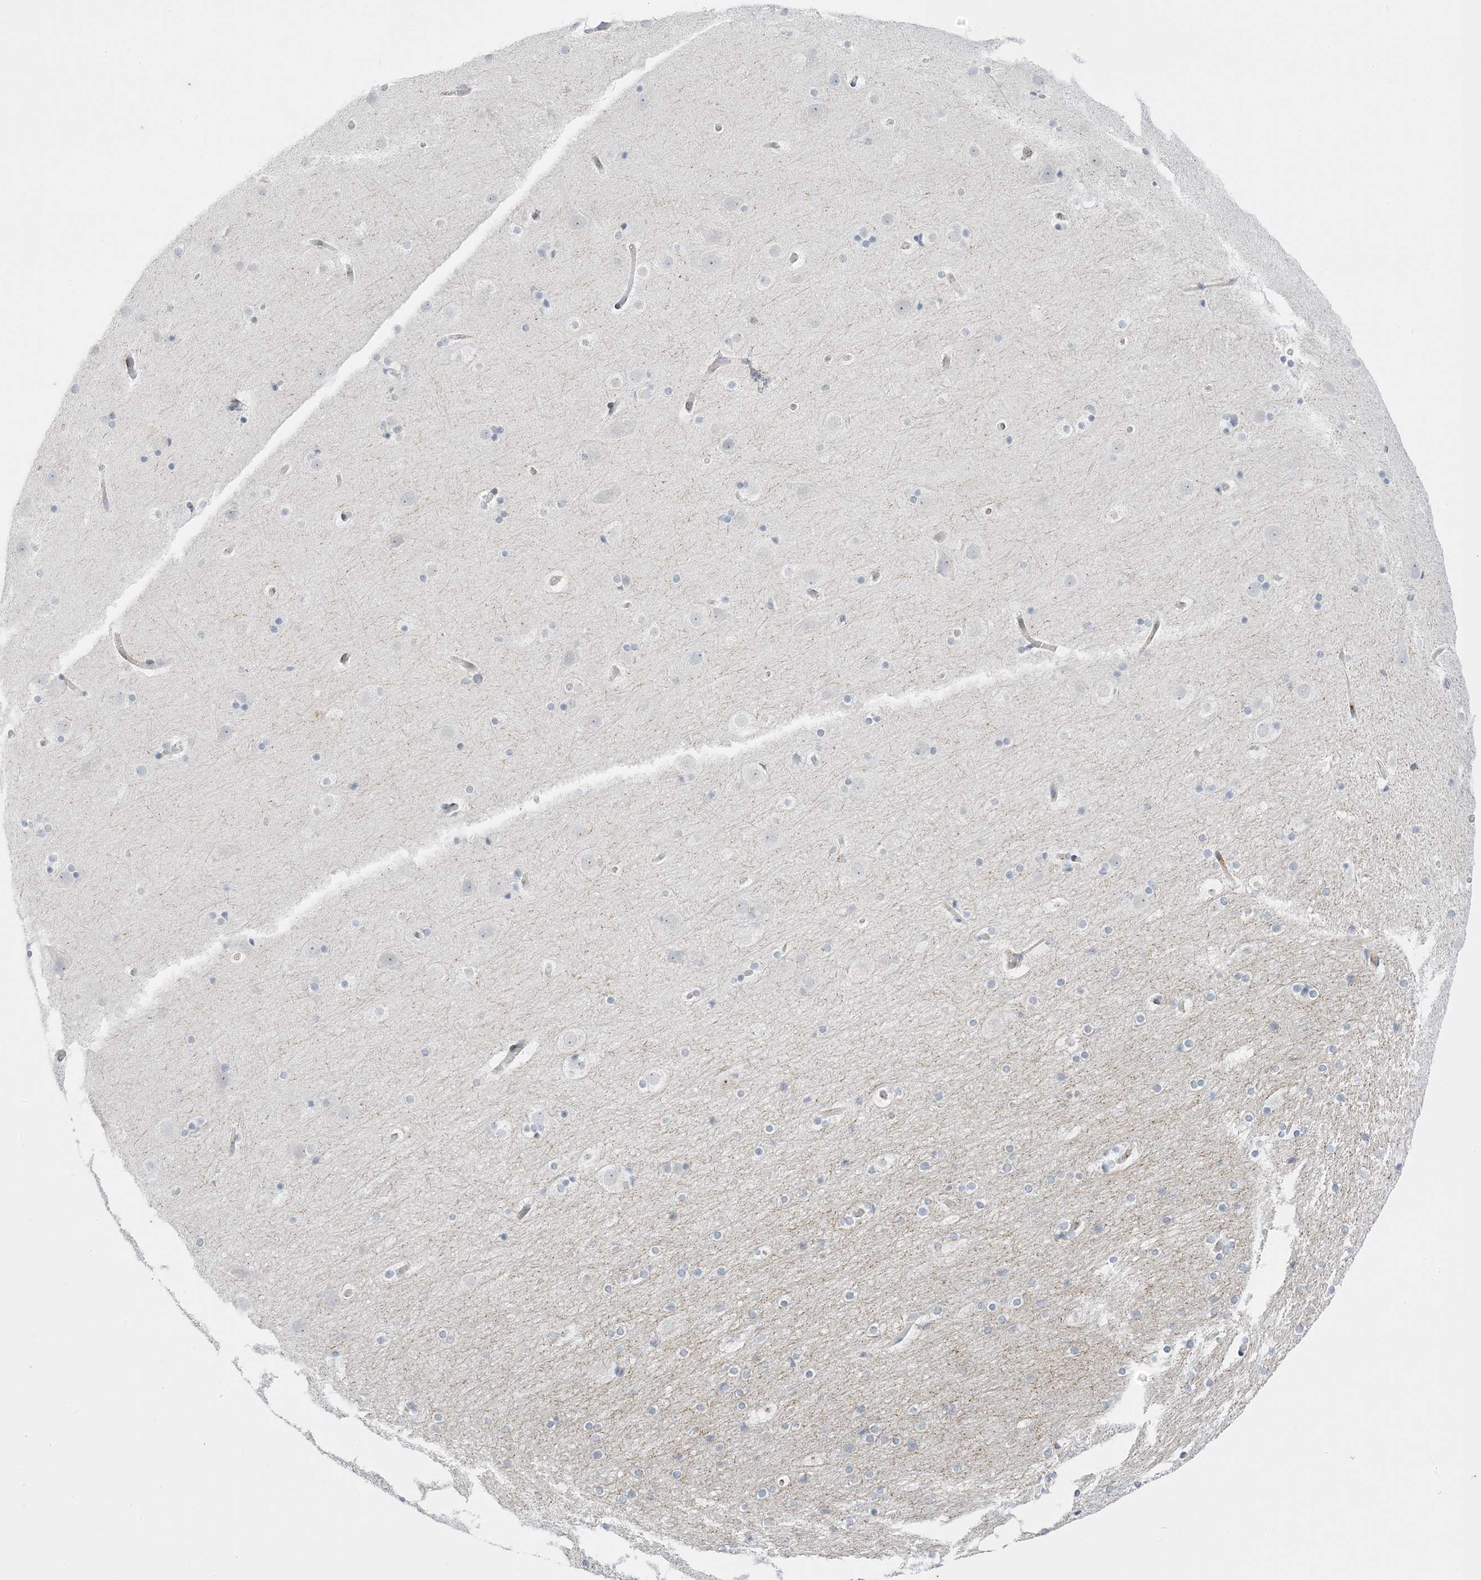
{"staining": {"intensity": "weak", "quantity": "25%-75%", "location": "cytoplasmic/membranous"}, "tissue": "cerebral cortex", "cell_type": "Endothelial cells", "image_type": "normal", "snomed": [{"axis": "morphology", "description": "Normal tissue, NOS"}, {"axis": "topography", "description": "Cerebral cortex"}], "caption": "Protein expression analysis of normal cerebral cortex exhibits weak cytoplasmic/membranous staining in about 25%-75% of endothelial cells.", "gene": "RAC1", "patient": {"sex": "male", "age": 57}}